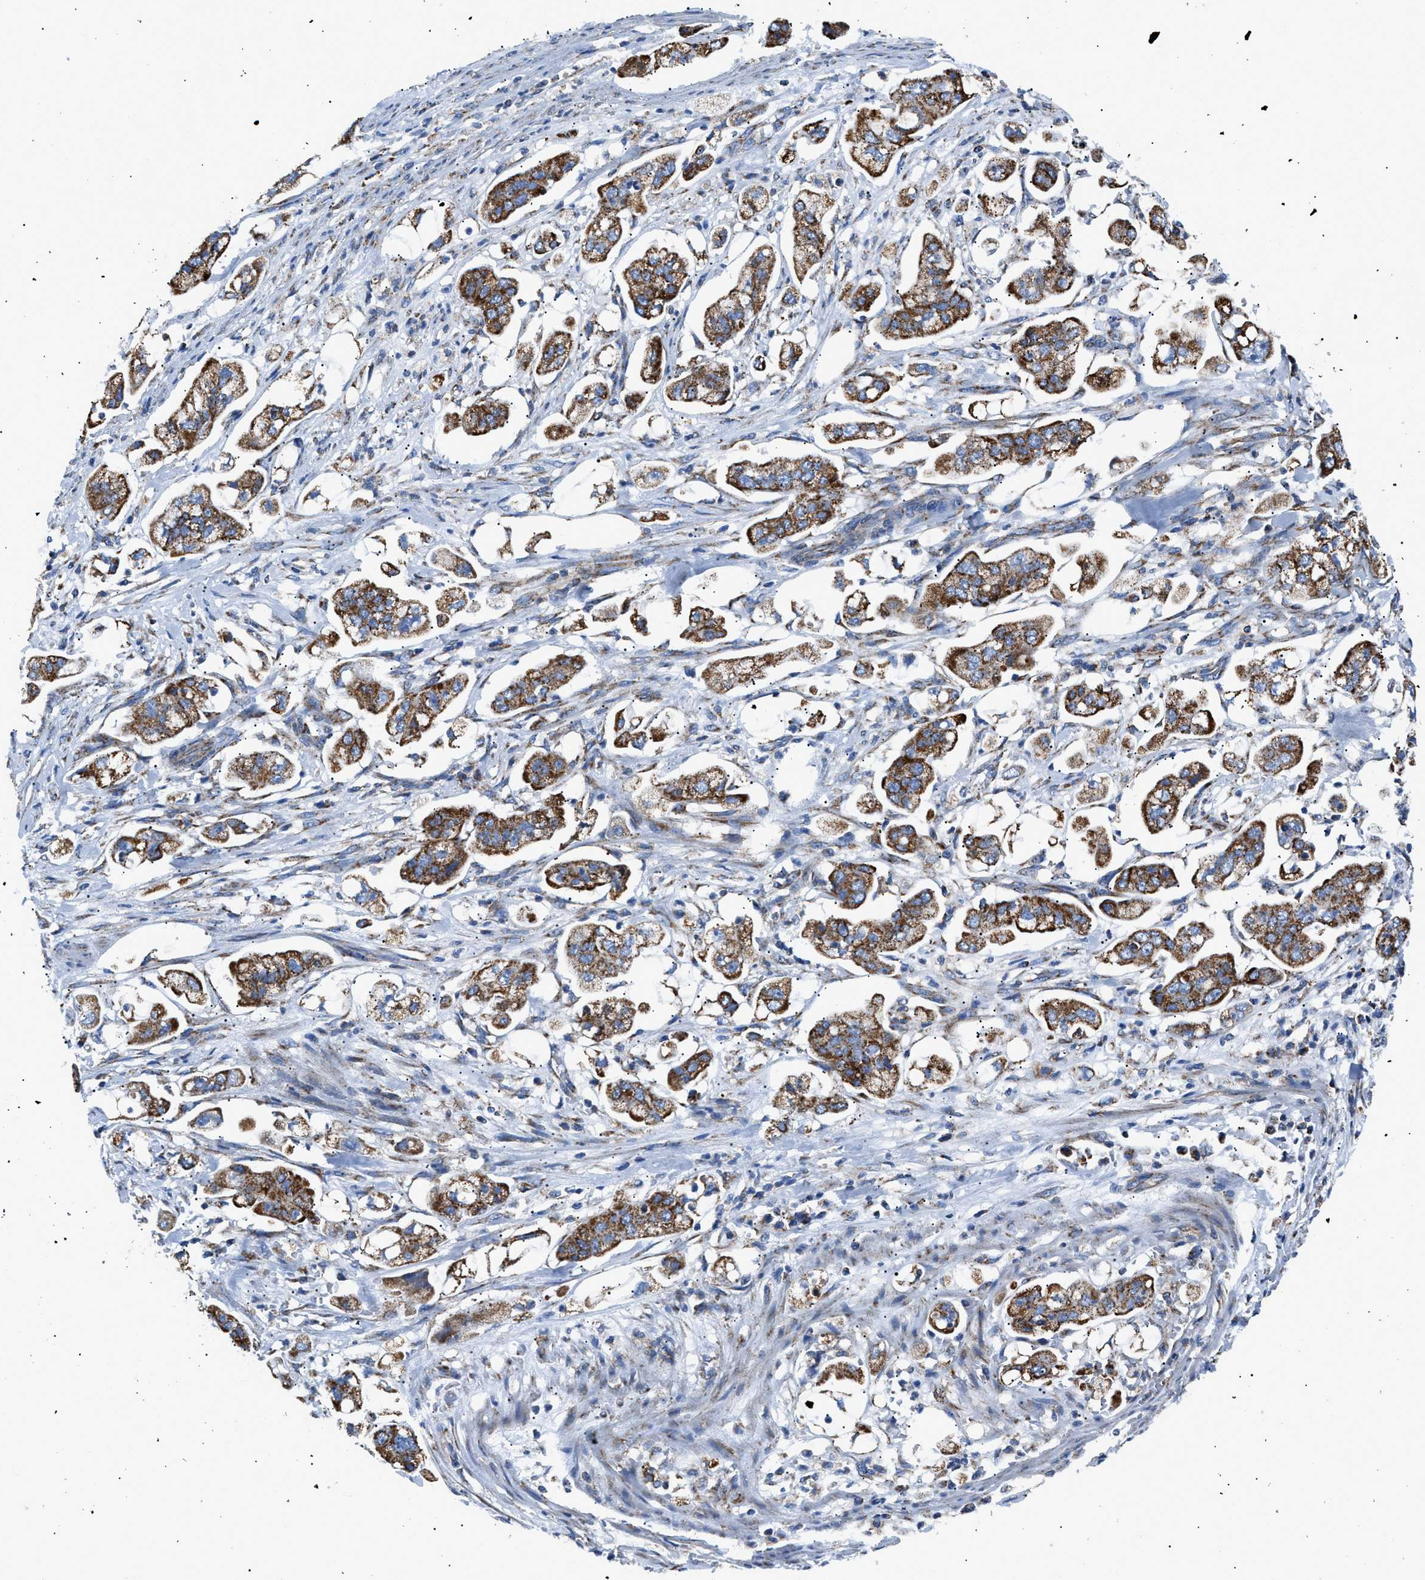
{"staining": {"intensity": "strong", "quantity": ">75%", "location": "cytoplasmic/membranous"}, "tissue": "stomach cancer", "cell_type": "Tumor cells", "image_type": "cancer", "snomed": [{"axis": "morphology", "description": "Adenocarcinoma, NOS"}, {"axis": "topography", "description": "Stomach"}], "caption": "Immunohistochemistry (IHC) micrograph of neoplastic tissue: stomach adenocarcinoma stained using immunohistochemistry (IHC) exhibits high levels of strong protein expression localized specifically in the cytoplasmic/membranous of tumor cells, appearing as a cytoplasmic/membranous brown color.", "gene": "PHB2", "patient": {"sex": "male", "age": 62}}